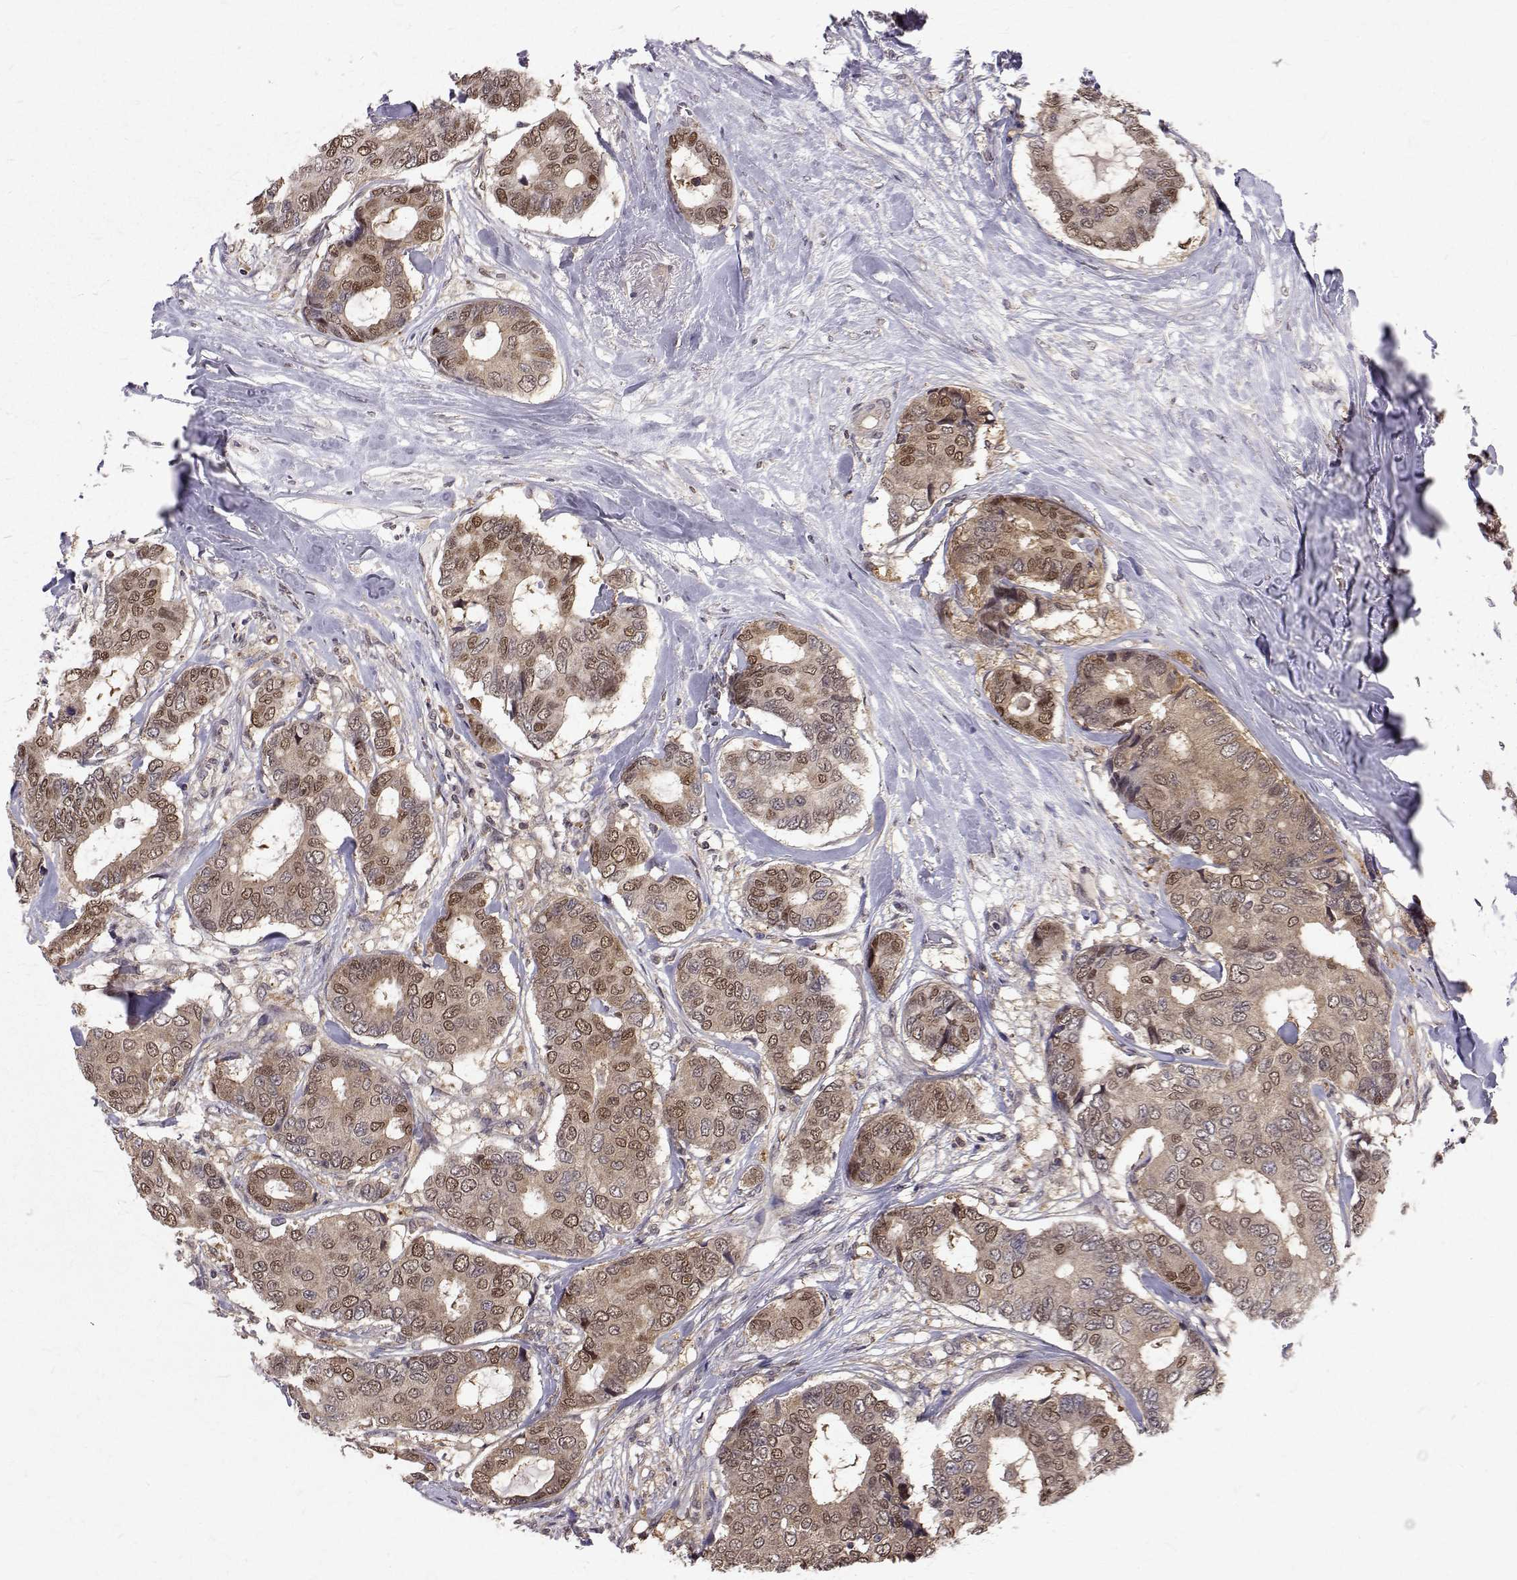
{"staining": {"intensity": "moderate", "quantity": ">75%", "location": "cytoplasmic/membranous,nuclear"}, "tissue": "breast cancer", "cell_type": "Tumor cells", "image_type": "cancer", "snomed": [{"axis": "morphology", "description": "Duct carcinoma"}, {"axis": "topography", "description": "Breast"}], "caption": "This is an image of immunohistochemistry (IHC) staining of infiltrating ductal carcinoma (breast), which shows moderate expression in the cytoplasmic/membranous and nuclear of tumor cells.", "gene": "NIF3L1", "patient": {"sex": "female", "age": 75}}